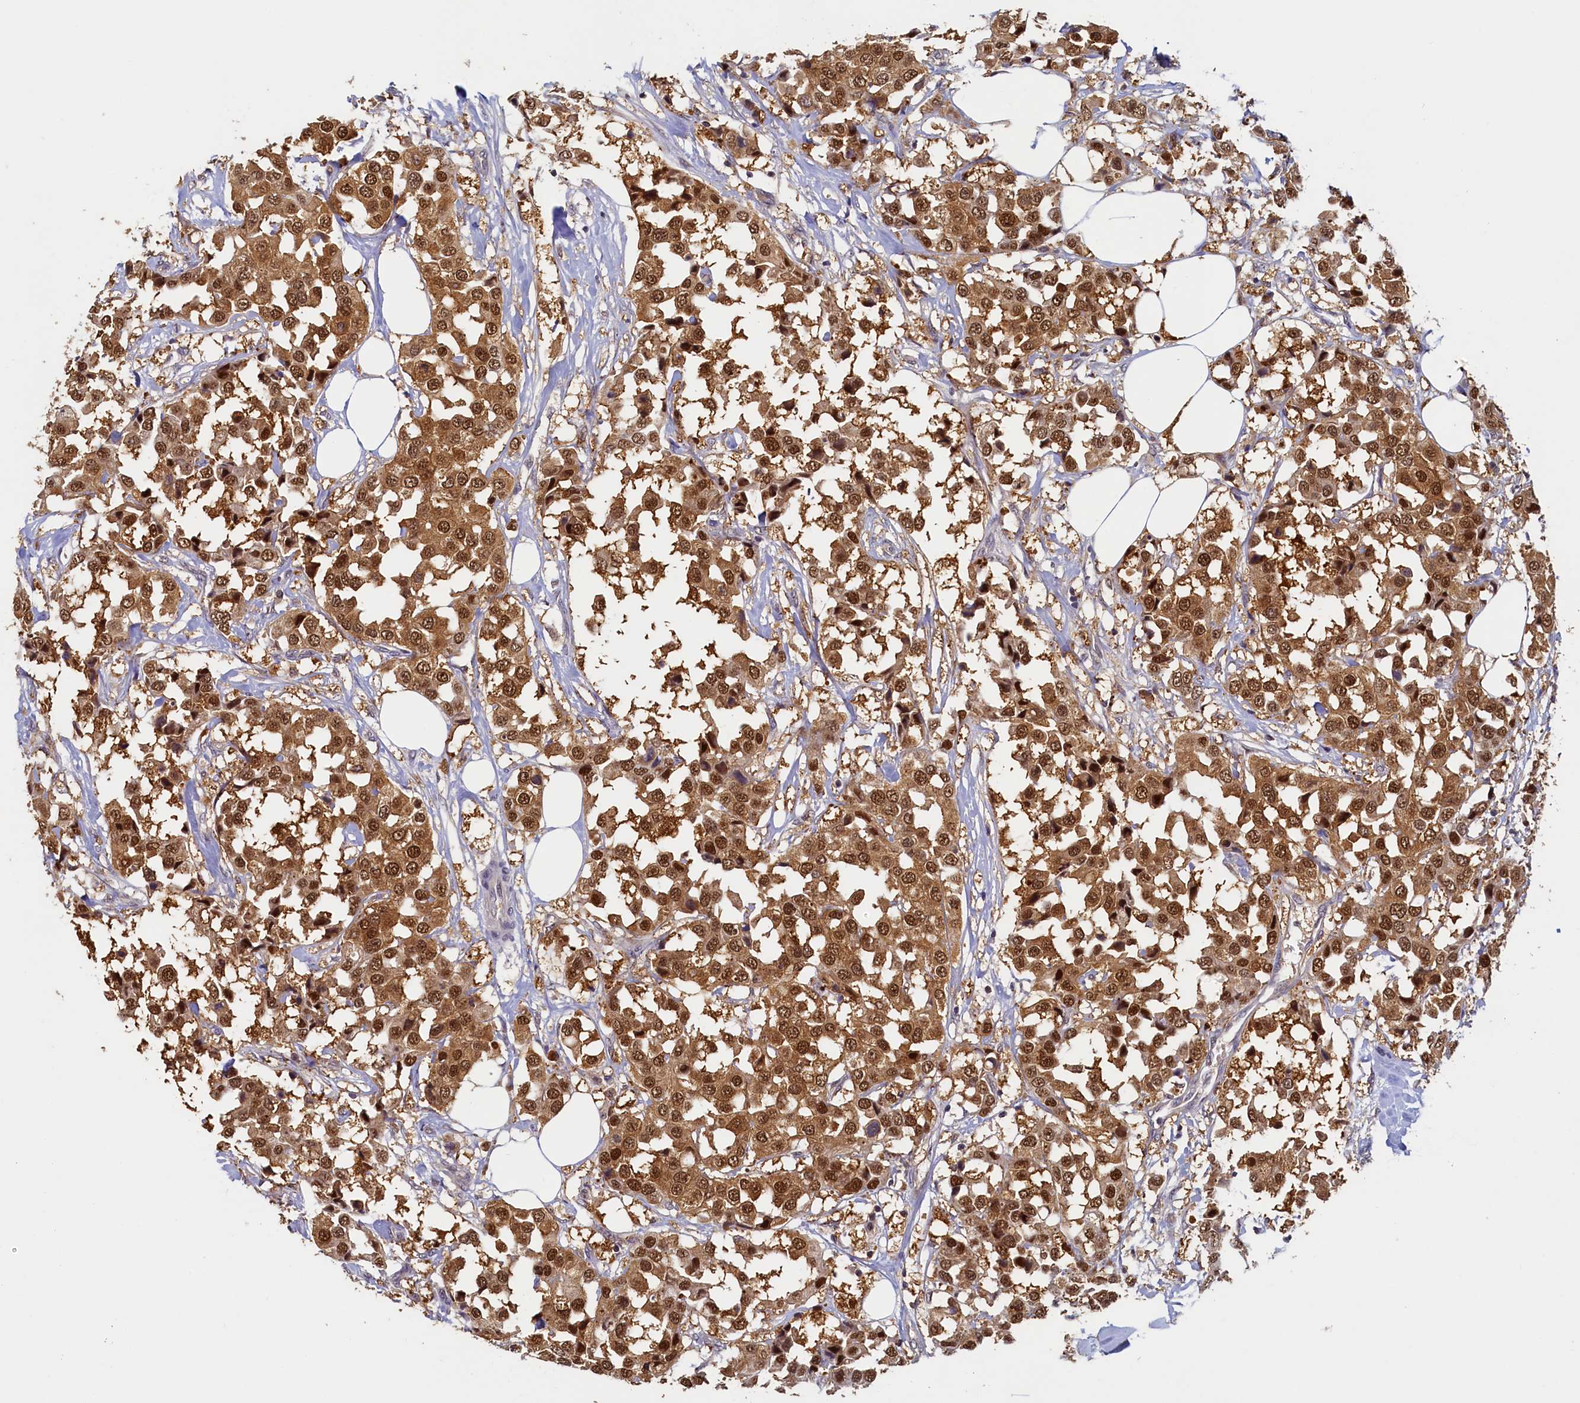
{"staining": {"intensity": "moderate", "quantity": ">75%", "location": "cytoplasmic/membranous,nuclear"}, "tissue": "breast cancer", "cell_type": "Tumor cells", "image_type": "cancer", "snomed": [{"axis": "morphology", "description": "Duct carcinoma"}, {"axis": "topography", "description": "Breast"}], "caption": "Breast cancer (infiltrating ductal carcinoma) stained for a protein (brown) demonstrates moderate cytoplasmic/membranous and nuclear positive expression in approximately >75% of tumor cells.", "gene": "PAAF1", "patient": {"sex": "female", "age": 80}}